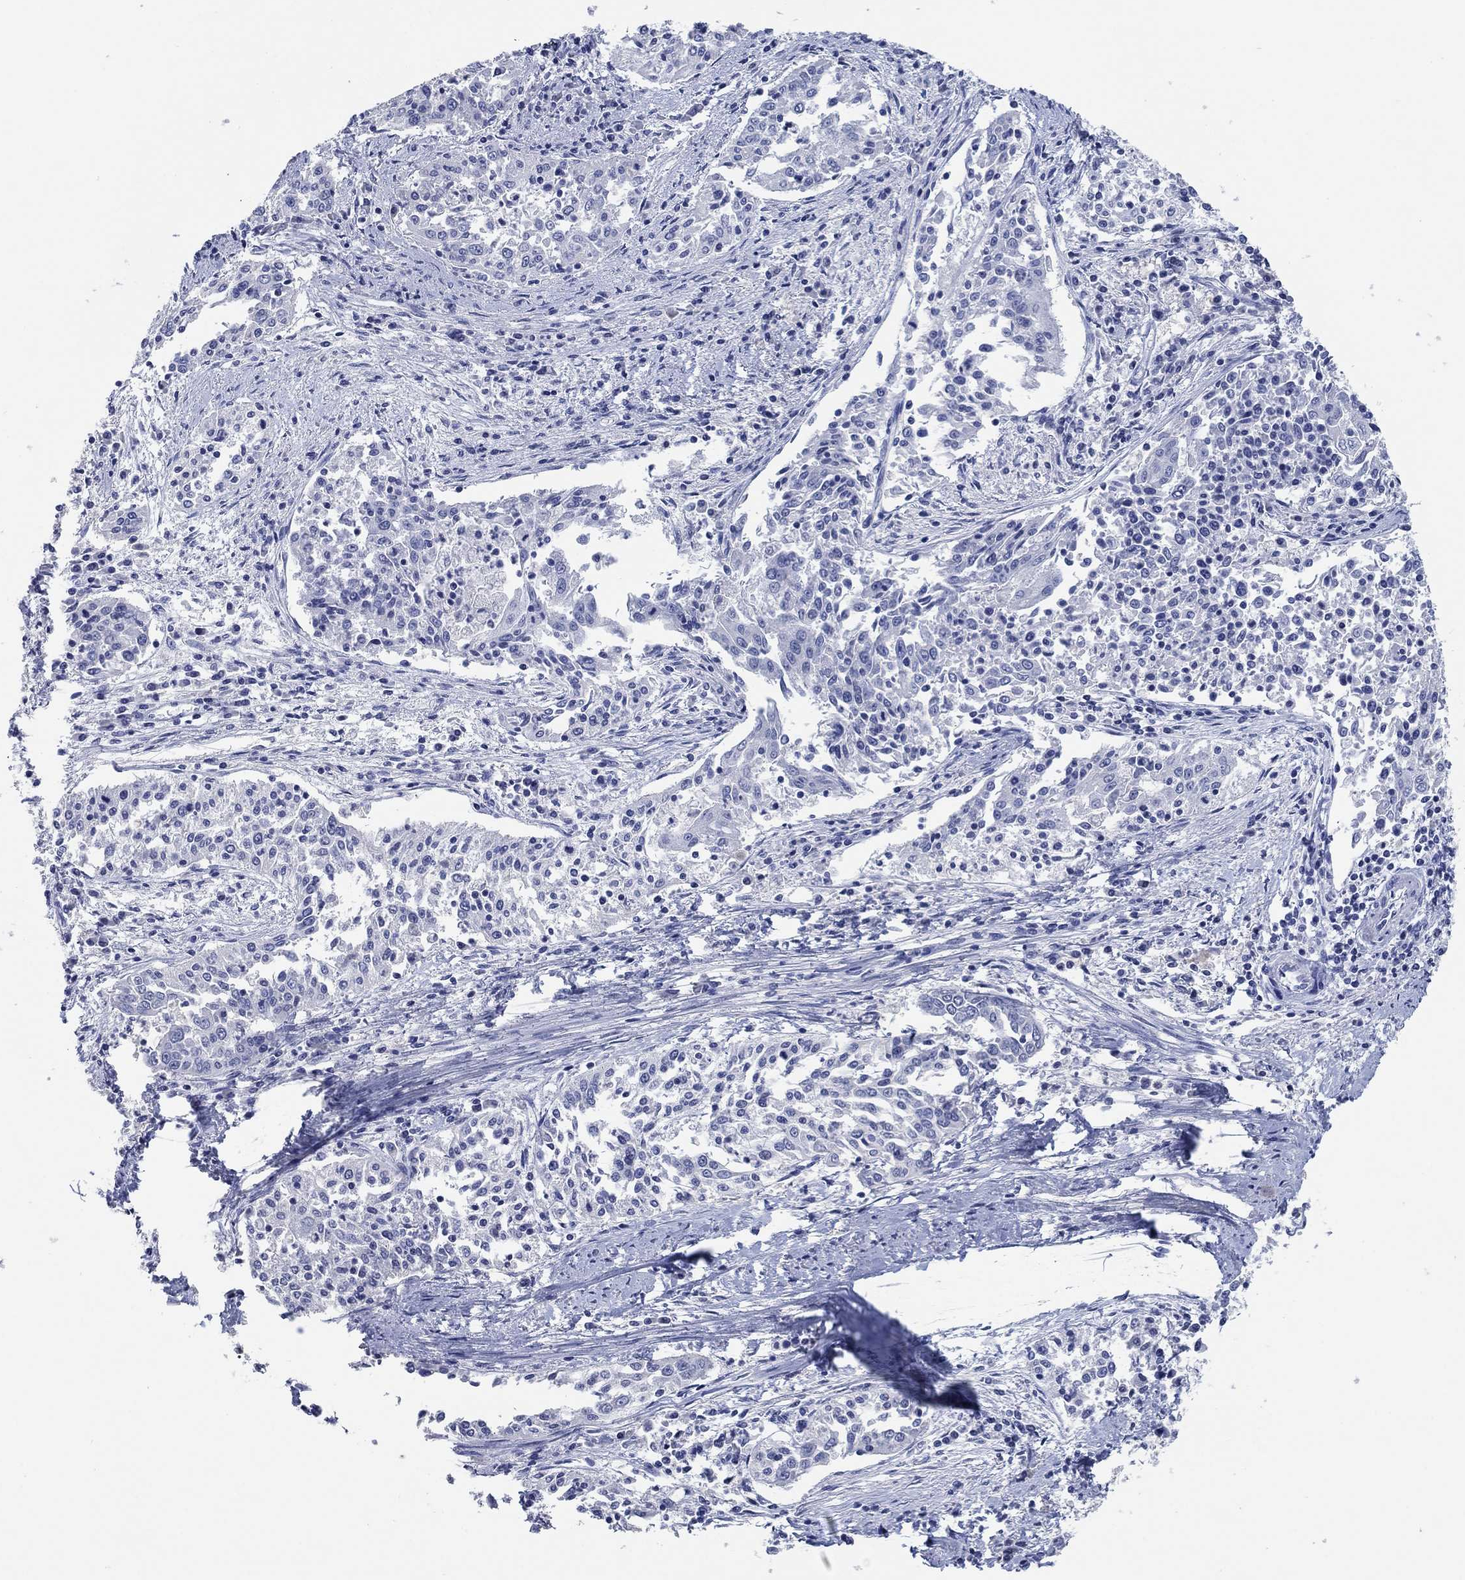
{"staining": {"intensity": "negative", "quantity": "none", "location": "none"}, "tissue": "cervical cancer", "cell_type": "Tumor cells", "image_type": "cancer", "snomed": [{"axis": "morphology", "description": "Squamous cell carcinoma, NOS"}, {"axis": "topography", "description": "Cervix"}], "caption": "Photomicrograph shows no significant protein positivity in tumor cells of cervical squamous cell carcinoma.", "gene": "POU5F1", "patient": {"sex": "female", "age": 41}}